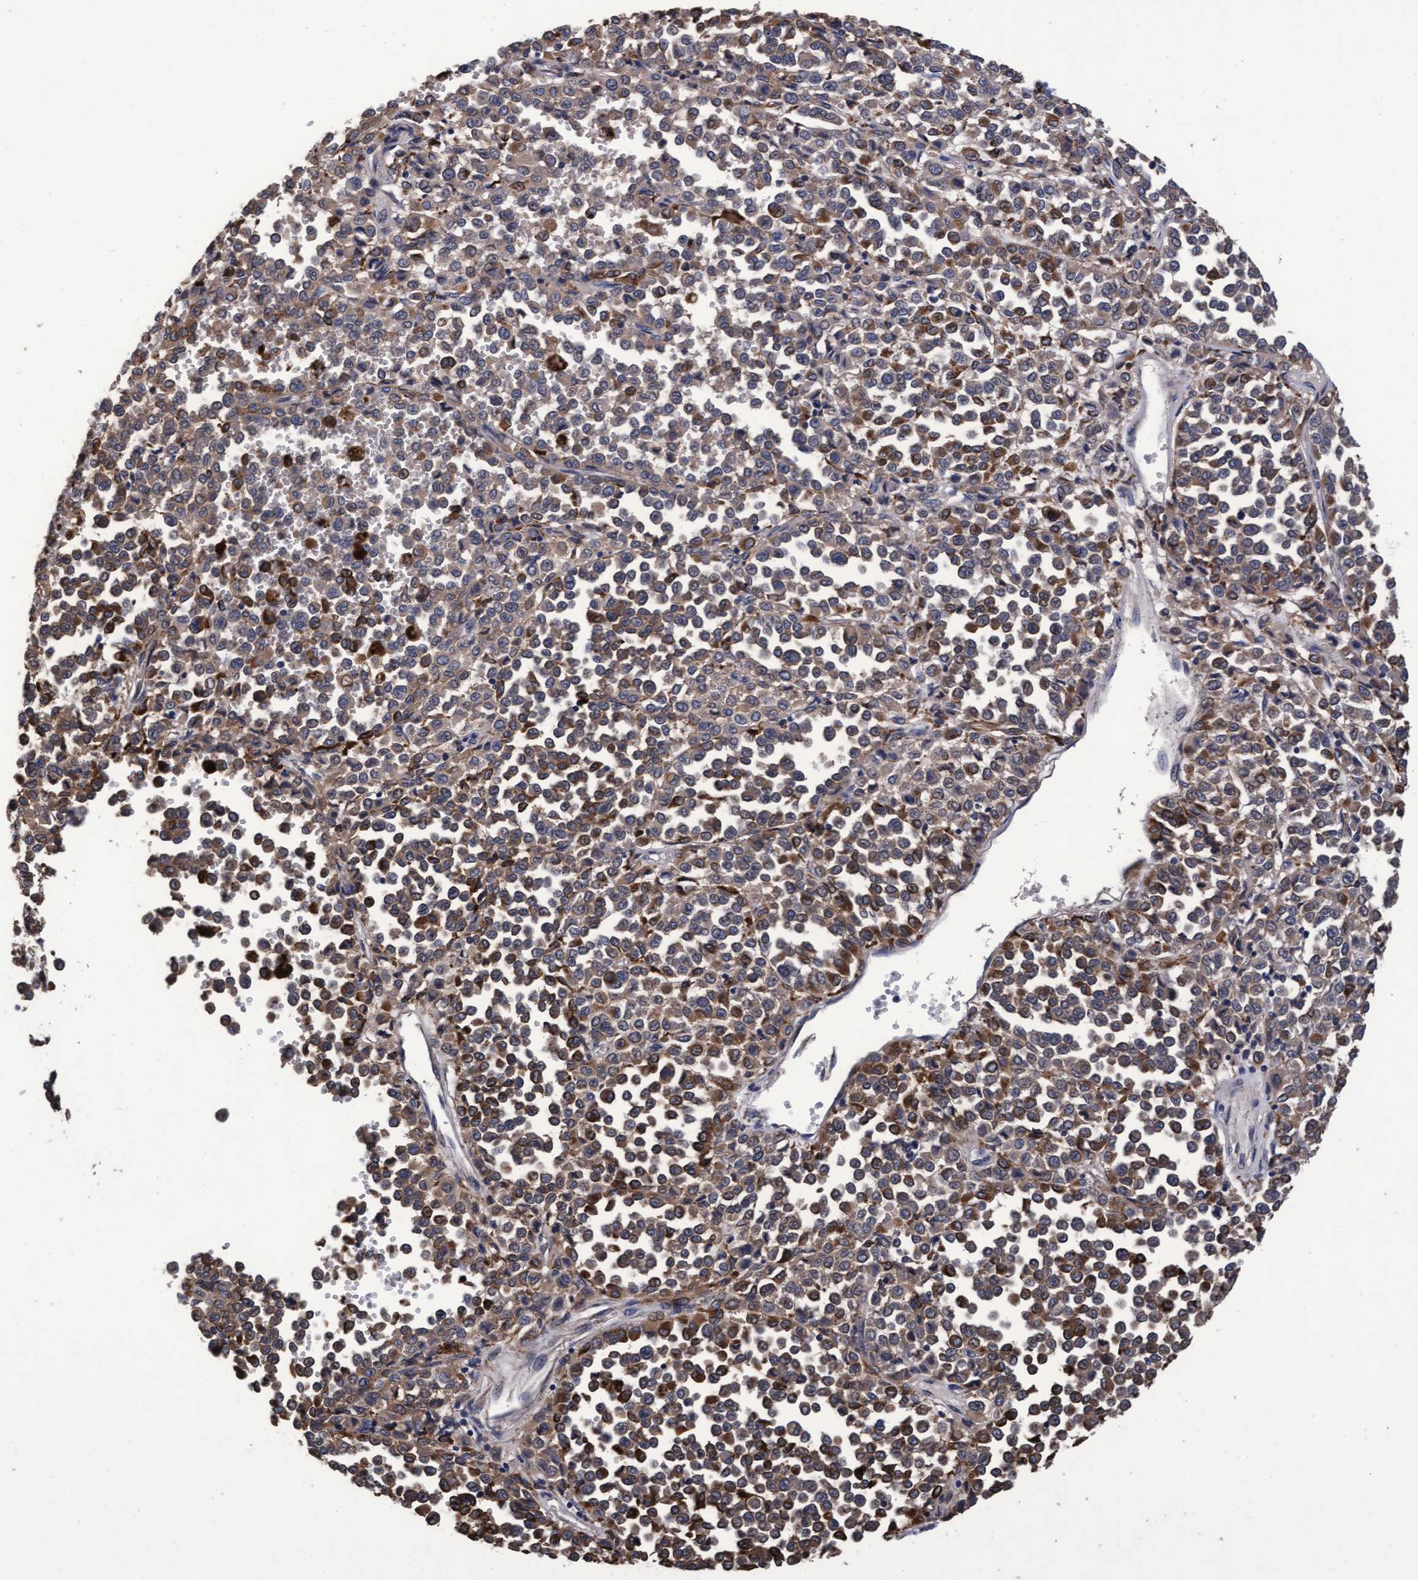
{"staining": {"intensity": "moderate", "quantity": "<25%", "location": "cytoplasmic/membranous"}, "tissue": "melanoma", "cell_type": "Tumor cells", "image_type": "cancer", "snomed": [{"axis": "morphology", "description": "Malignant melanoma, Metastatic site"}, {"axis": "topography", "description": "Pancreas"}], "caption": "Moderate cytoplasmic/membranous expression for a protein is appreciated in about <25% of tumor cells of malignant melanoma (metastatic site) using immunohistochemistry.", "gene": "CPQ", "patient": {"sex": "female", "age": 30}}